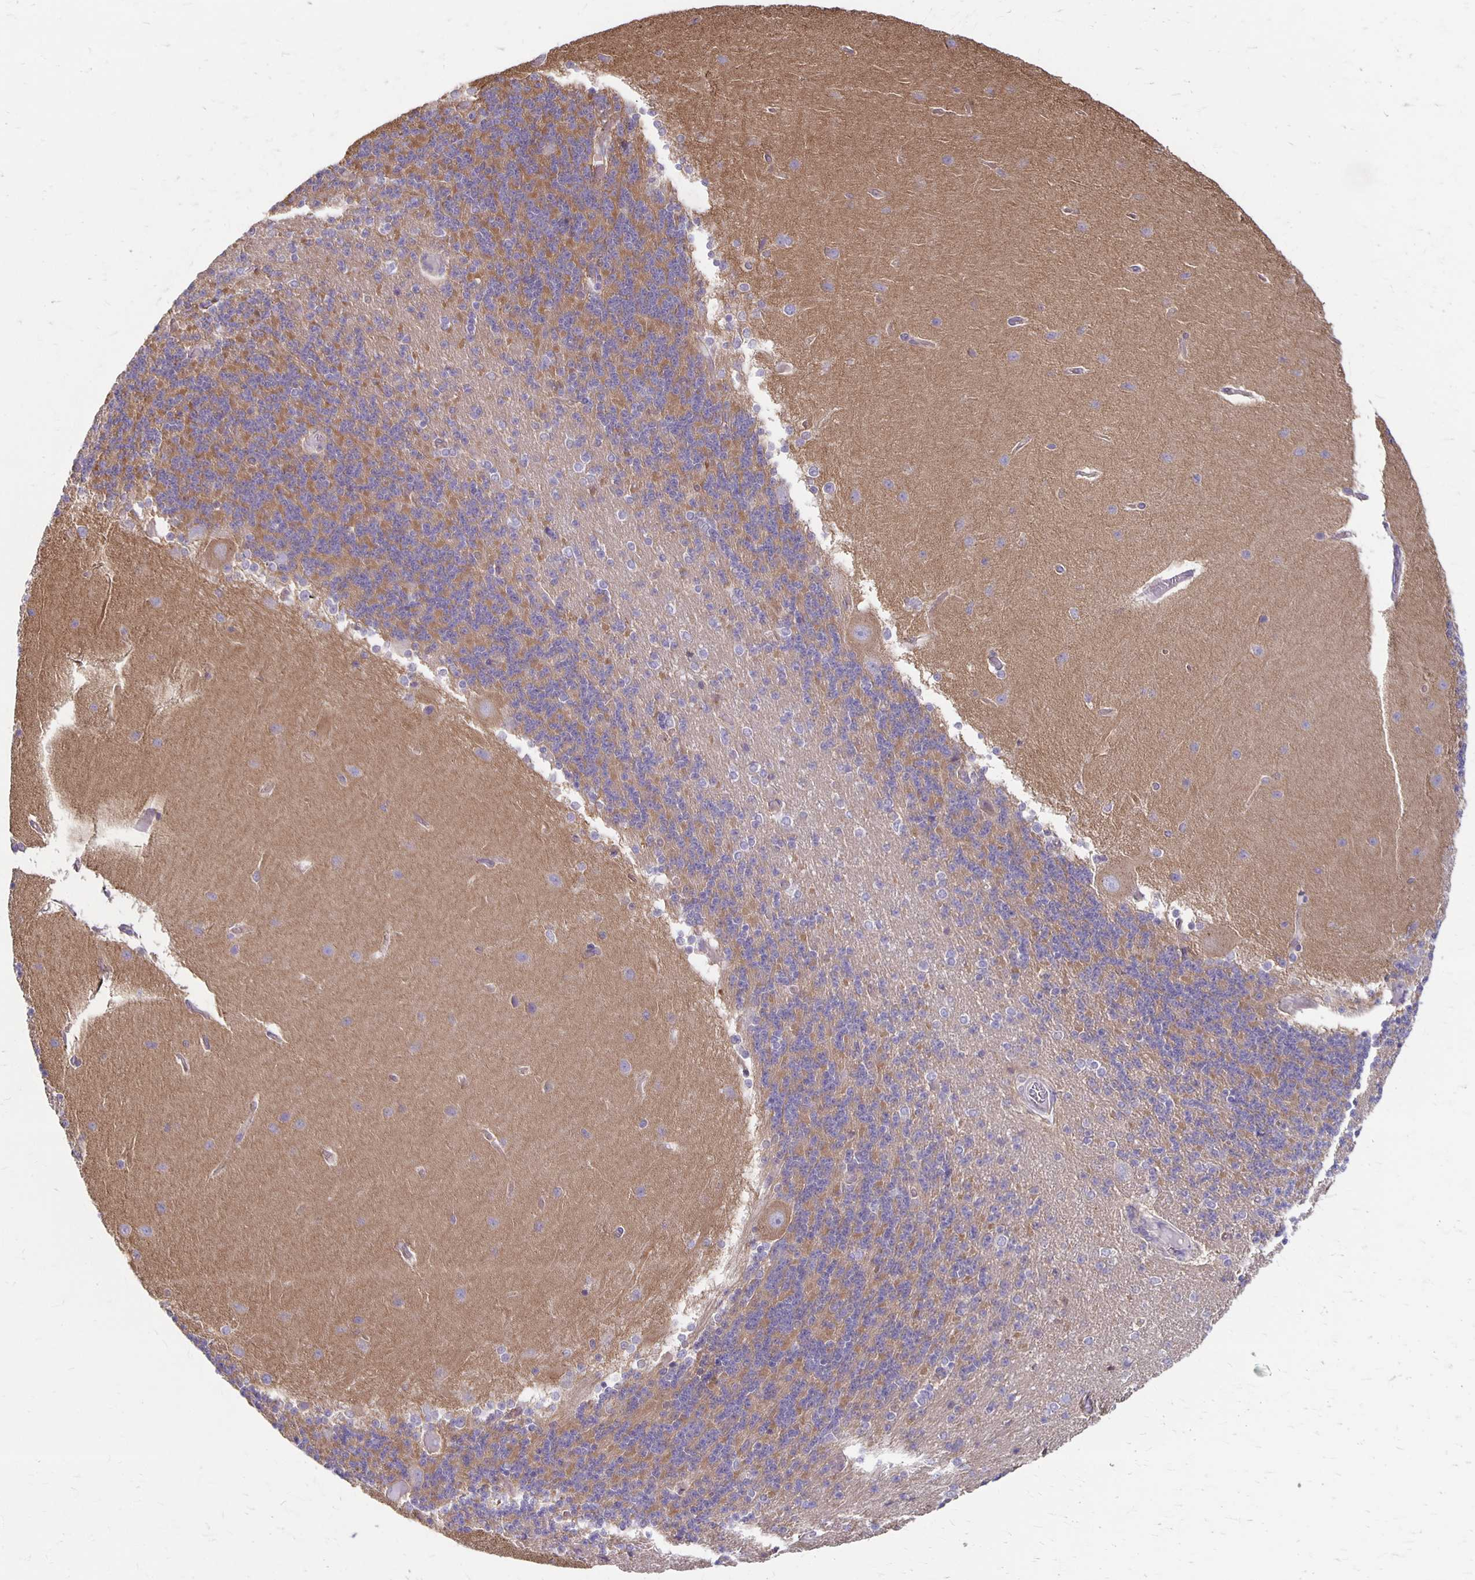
{"staining": {"intensity": "moderate", "quantity": "<25%", "location": "cytoplasmic/membranous"}, "tissue": "cerebellum", "cell_type": "Cells in granular layer", "image_type": "normal", "snomed": [{"axis": "morphology", "description": "Normal tissue, NOS"}, {"axis": "topography", "description": "Cerebellum"}], "caption": "Cerebellum stained with IHC demonstrates moderate cytoplasmic/membranous positivity in approximately <25% of cells in granular layer. (IHC, brightfield microscopy, high magnification).", "gene": "PPP1R3E", "patient": {"sex": "female", "age": 54}}